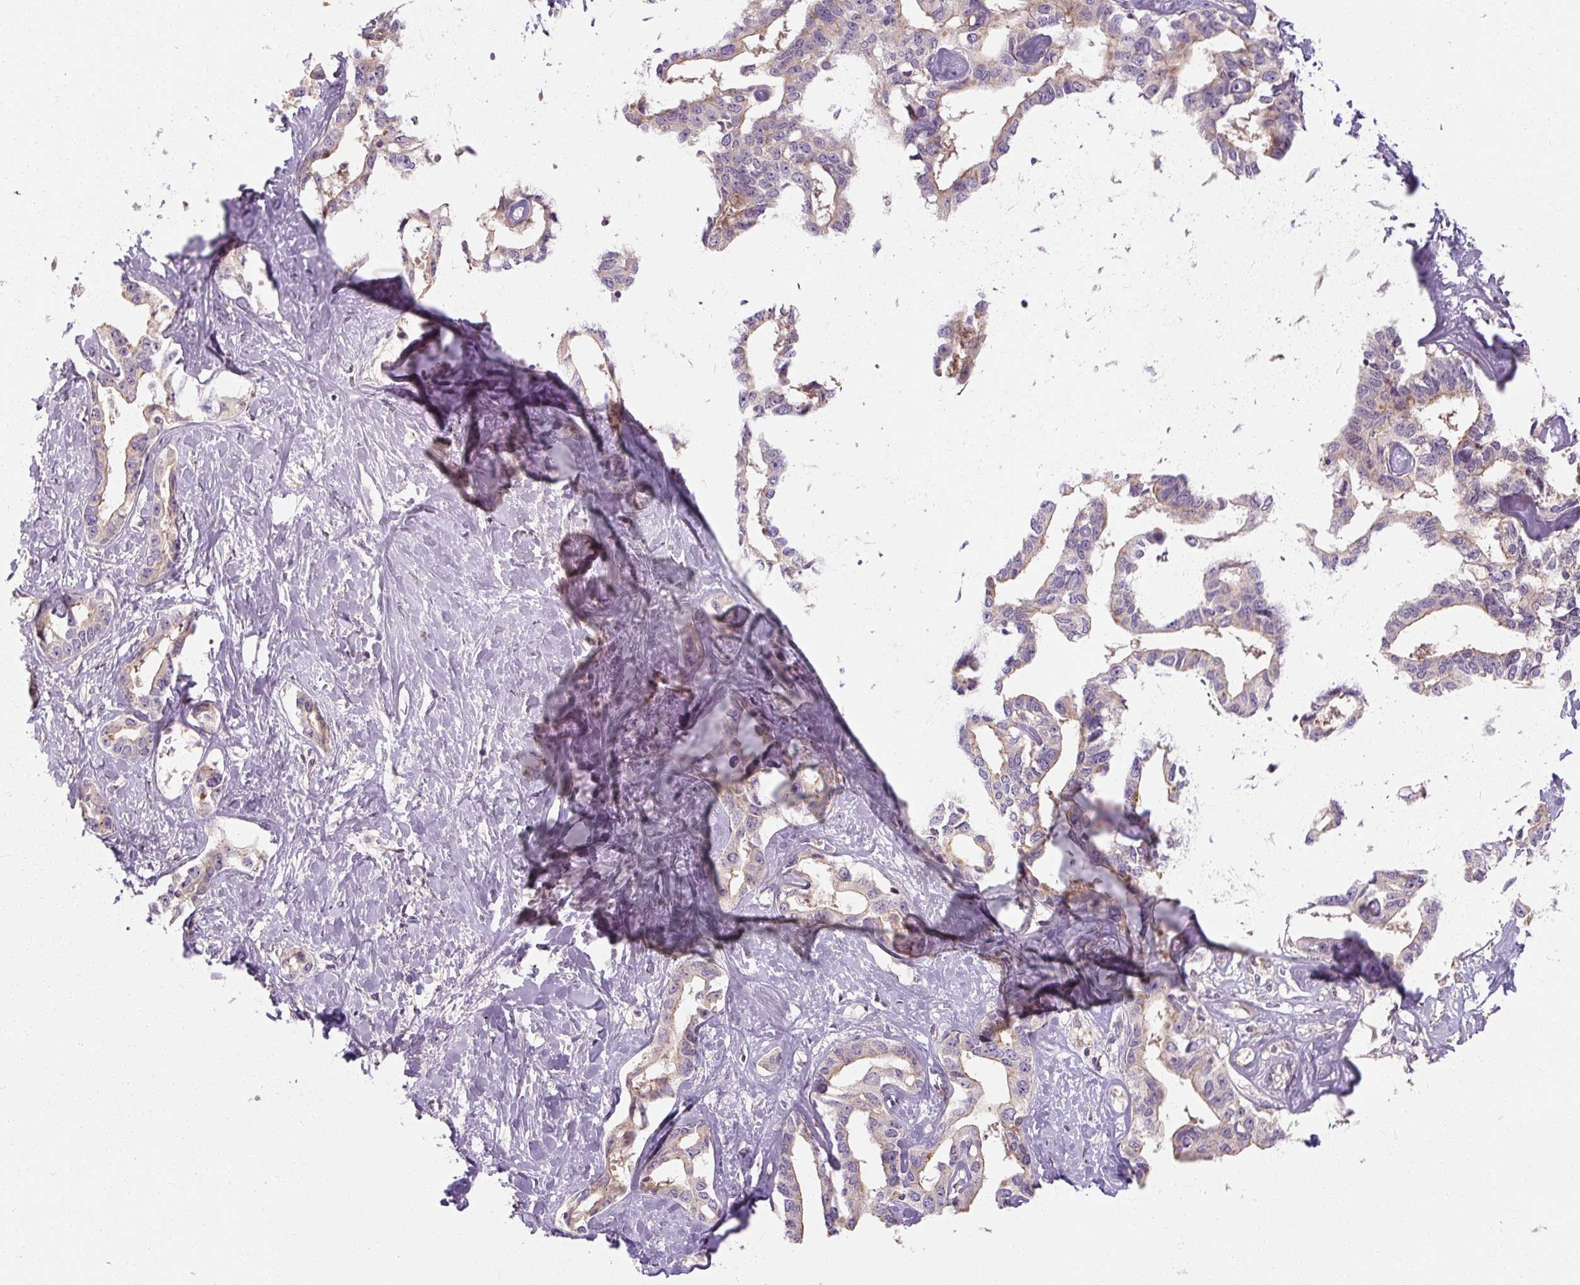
{"staining": {"intensity": "weak", "quantity": "25%-75%", "location": "cytoplasmic/membranous"}, "tissue": "liver cancer", "cell_type": "Tumor cells", "image_type": "cancer", "snomed": [{"axis": "morphology", "description": "Cholangiocarcinoma"}, {"axis": "topography", "description": "Liver"}], "caption": "This histopathology image reveals IHC staining of human liver cancer (cholangiocarcinoma), with low weak cytoplasmic/membranous expression in approximately 25%-75% of tumor cells.", "gene": "RB1CC1", "patient": {"sex": "male", "age": 59}}